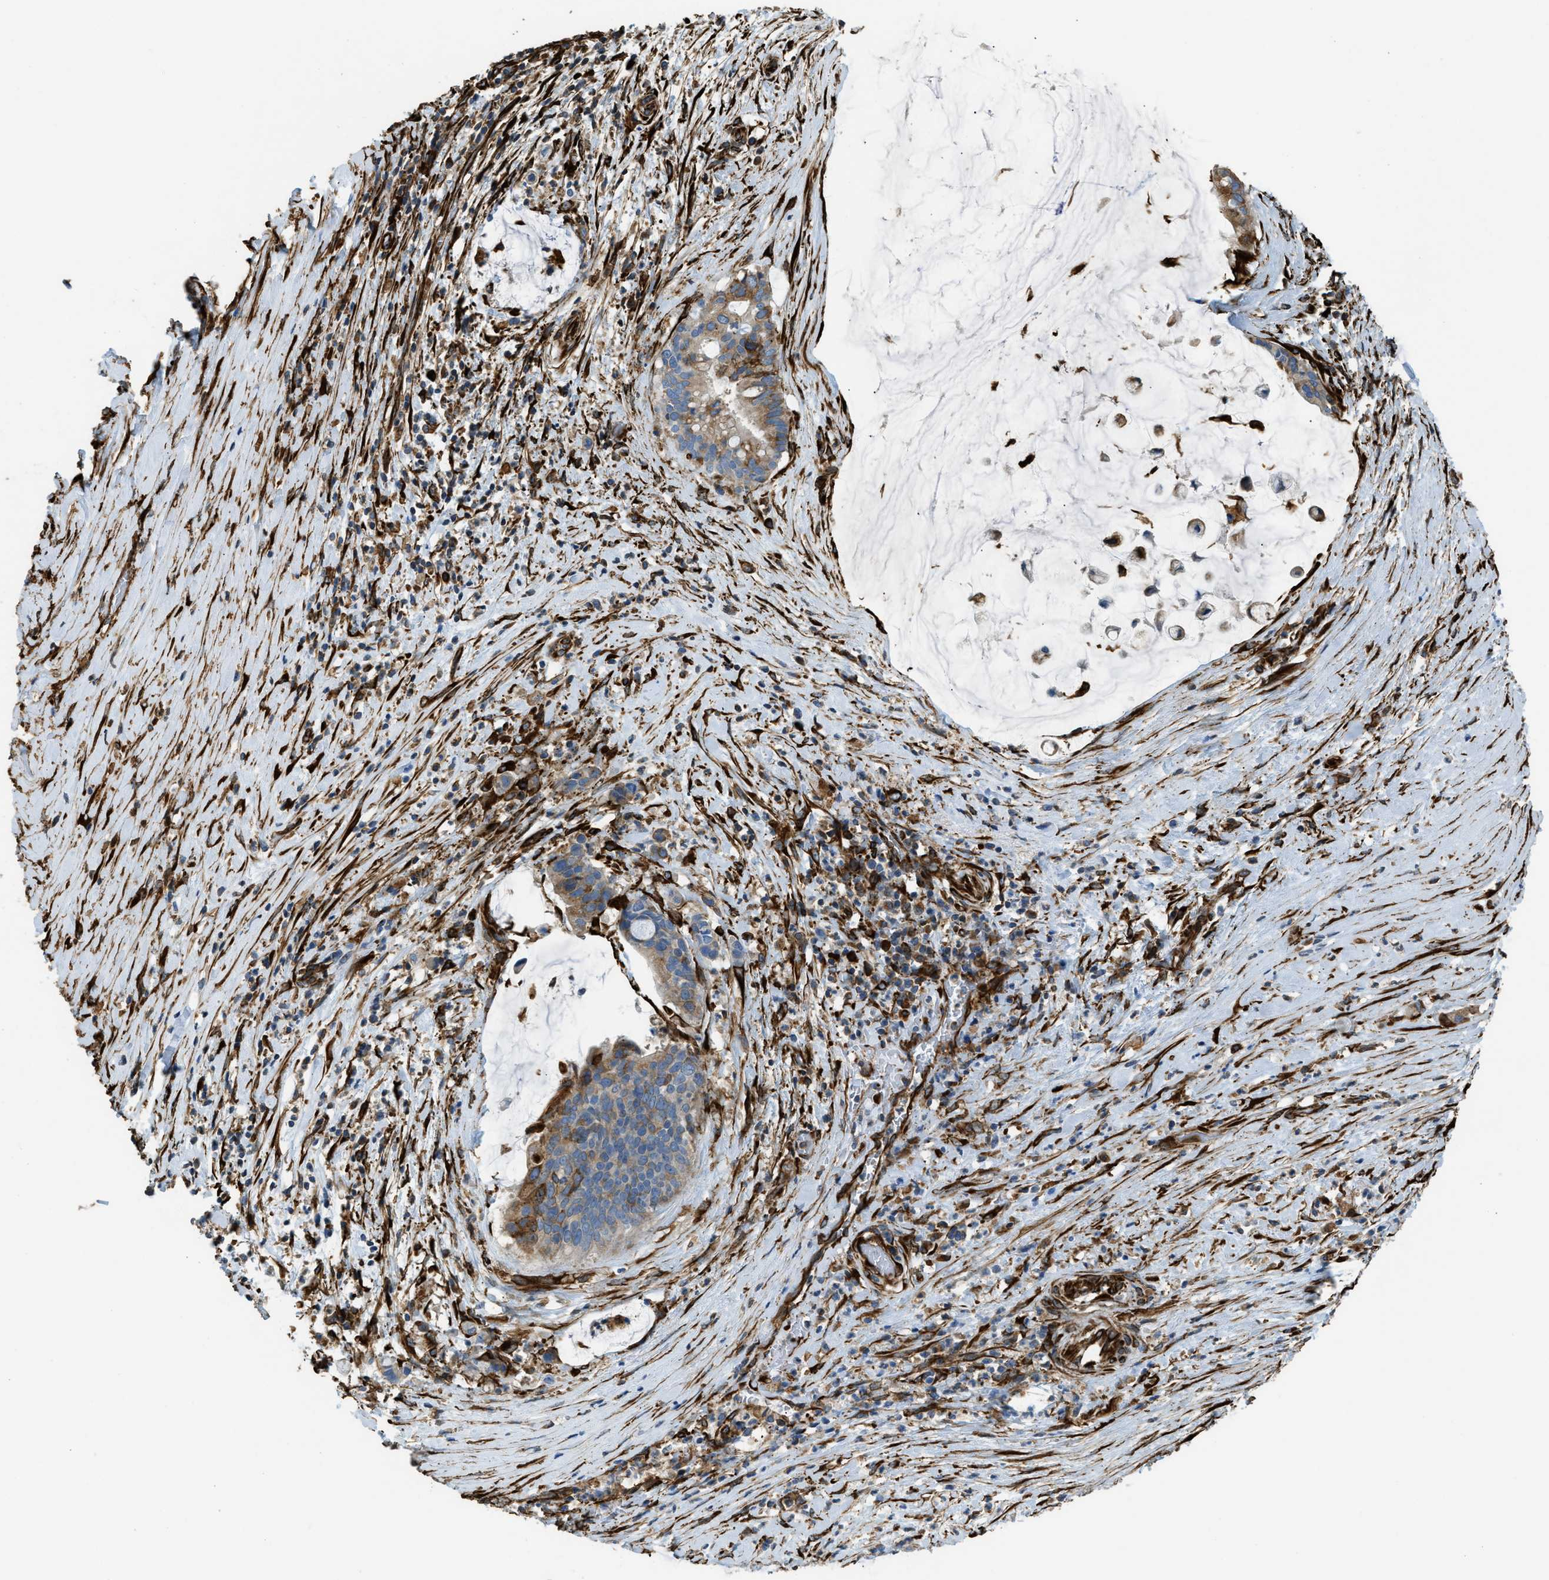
{"staining": {"intensity": "moderate", "quantity": ">75%", "location": "cytoplasmic/membranous"}, "tissue": "pancreatic cancer", "cell_type": "Tumor cells", "image_type": "cancer", "snomed": [{"axis": "morphology", "description": "Adenocarcinoma, NOS"}, {"axis": "topography", "description": "Pancreas"}], "caption": "The histopathology image reveals a brown stain indicating the presence of a protein in the cytoplasmic/membranous of tumor cells in pancreatic cancer.", "gene": "BEX3", "patient": {"sex": "male", "age": 41}}